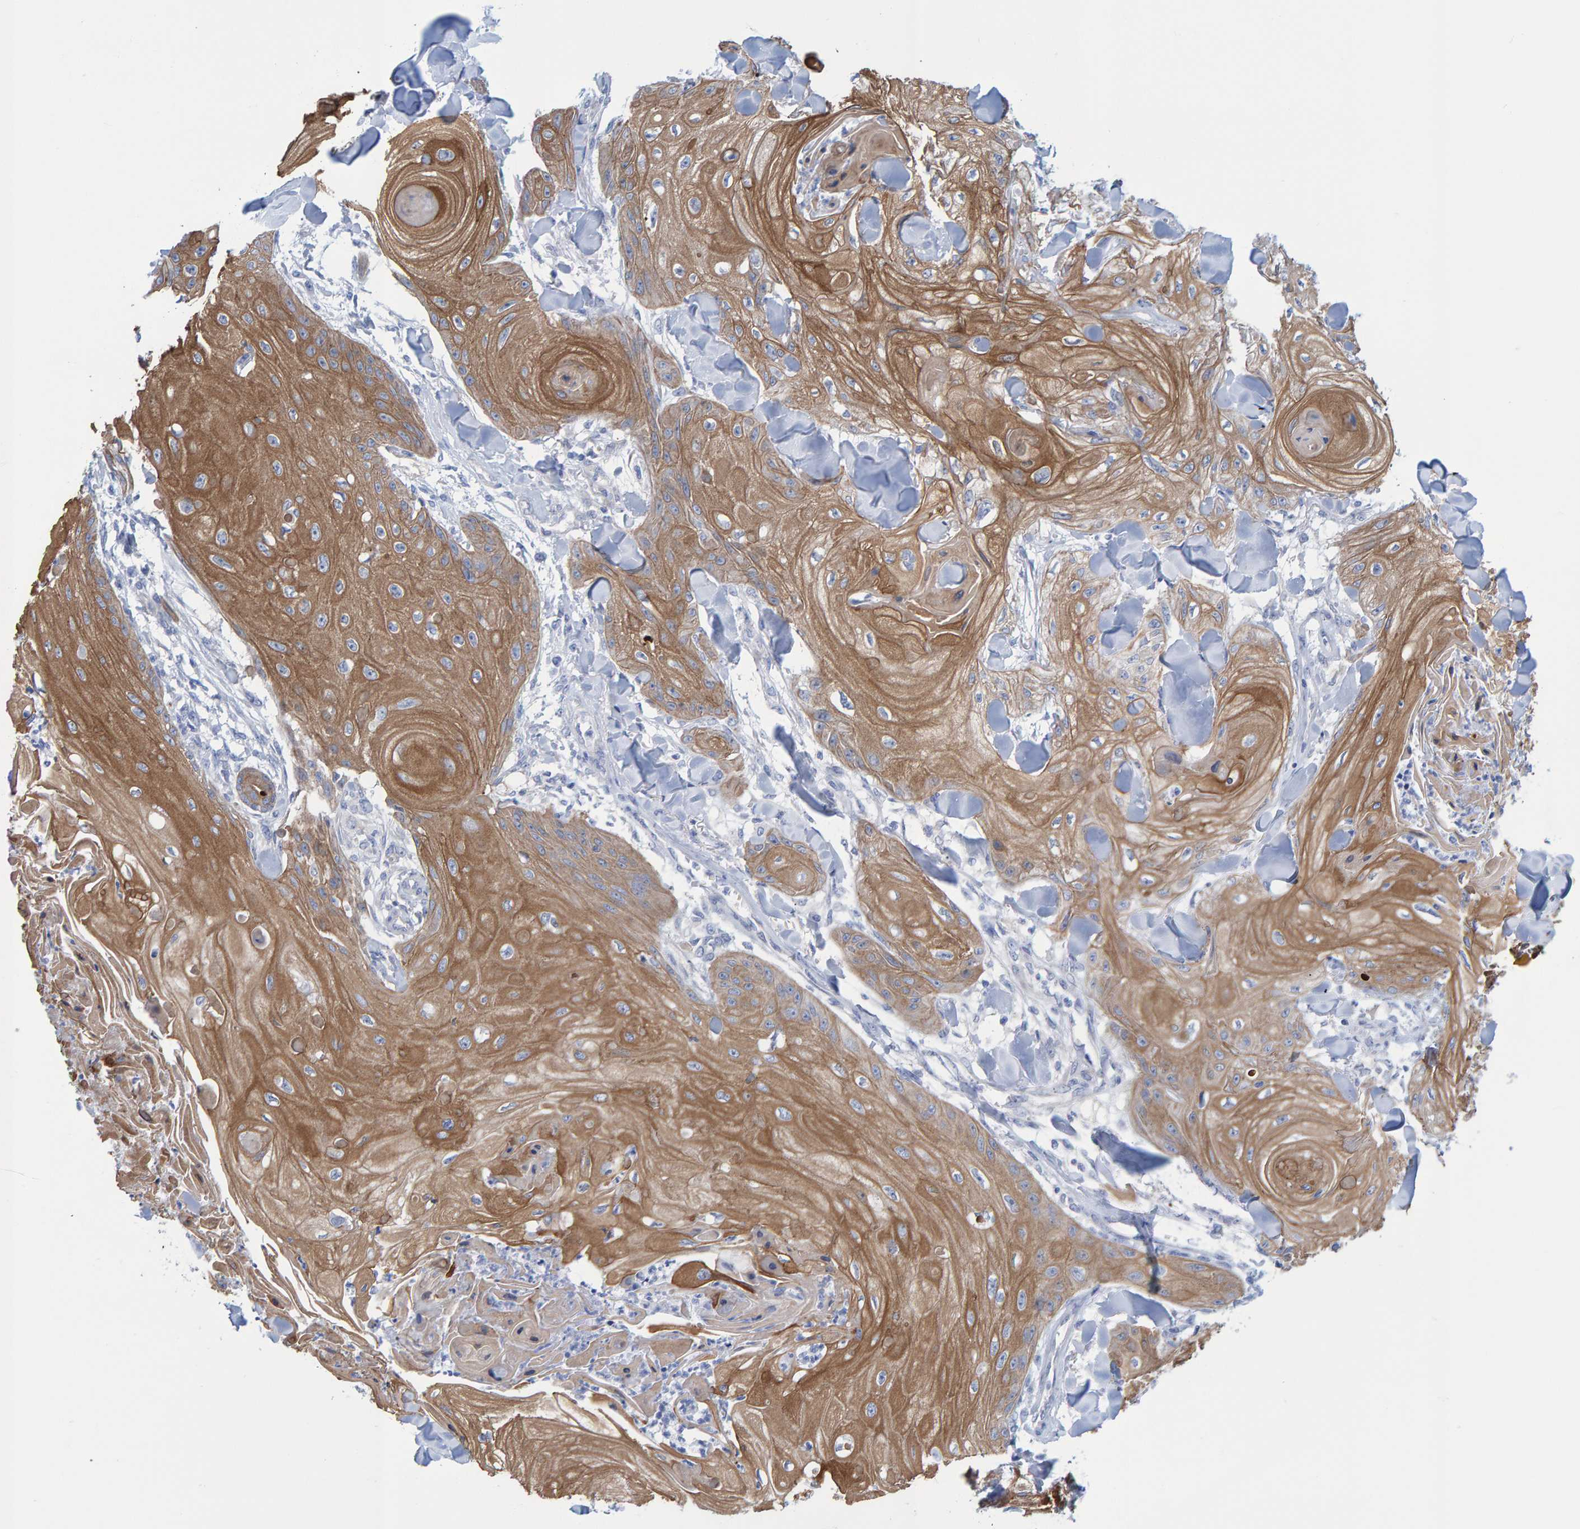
{"staining": {"intensity": "moderate", "quantity": ">75%", "location": "cytoplasmic/membranous"}, "tissue": "skin cancer", "cell_type": "Tumor cells", "image_type": "cancer", "snomed": [{"axis": "morphology", "description": "Squamous cell carcinoma, NOS"}, {"axis": "topography", "description": "Skin"}], "caption": "DAB immunohistochemical staining of squamous cell carcinoma (skin) reveals moderate cytoplasmic/membranous protein staining in approximately >75% of tumor cells.", "gene": "JAKMIP3", "patient": {"sex": "male", "age": 74}}